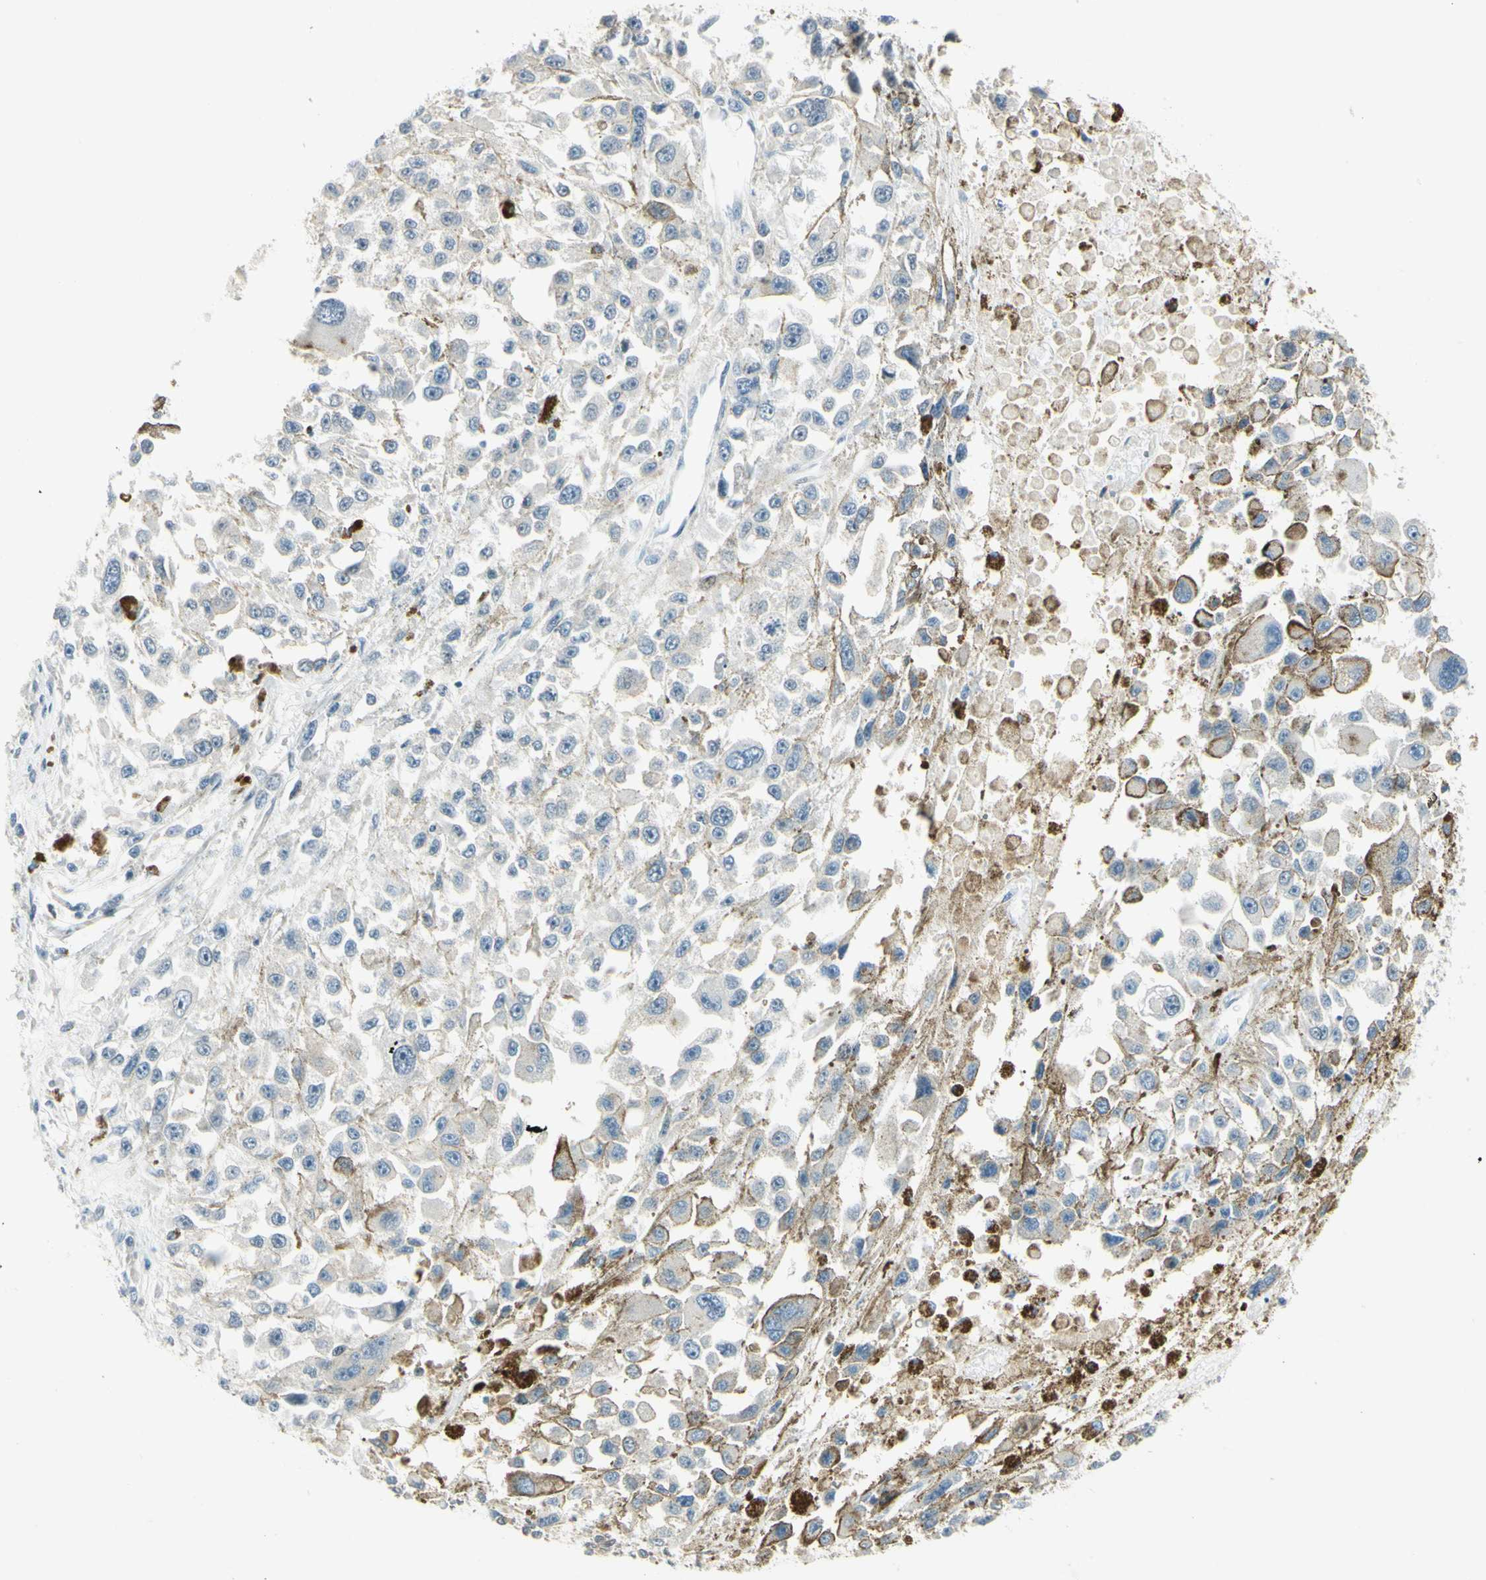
{"staining": {"intensity": "negative", "quantity": "none", "location": "none"}, "tissue": "melanoma", "cell_type": "Tumor cells", "image_type": "cancer", "snomed": [{"axis": "morphology", "description": "Malignant melanoma, Metastatic site"}, {"axis": "topography", "description": "Lymph node"}], "caption": "A micrograph of malignant melanoma (metastatic site) stained for a protein reveals no brown staining in tumor cells.", "gene": "NPDC1", "patient": {"sex": "male", "age": 59}}